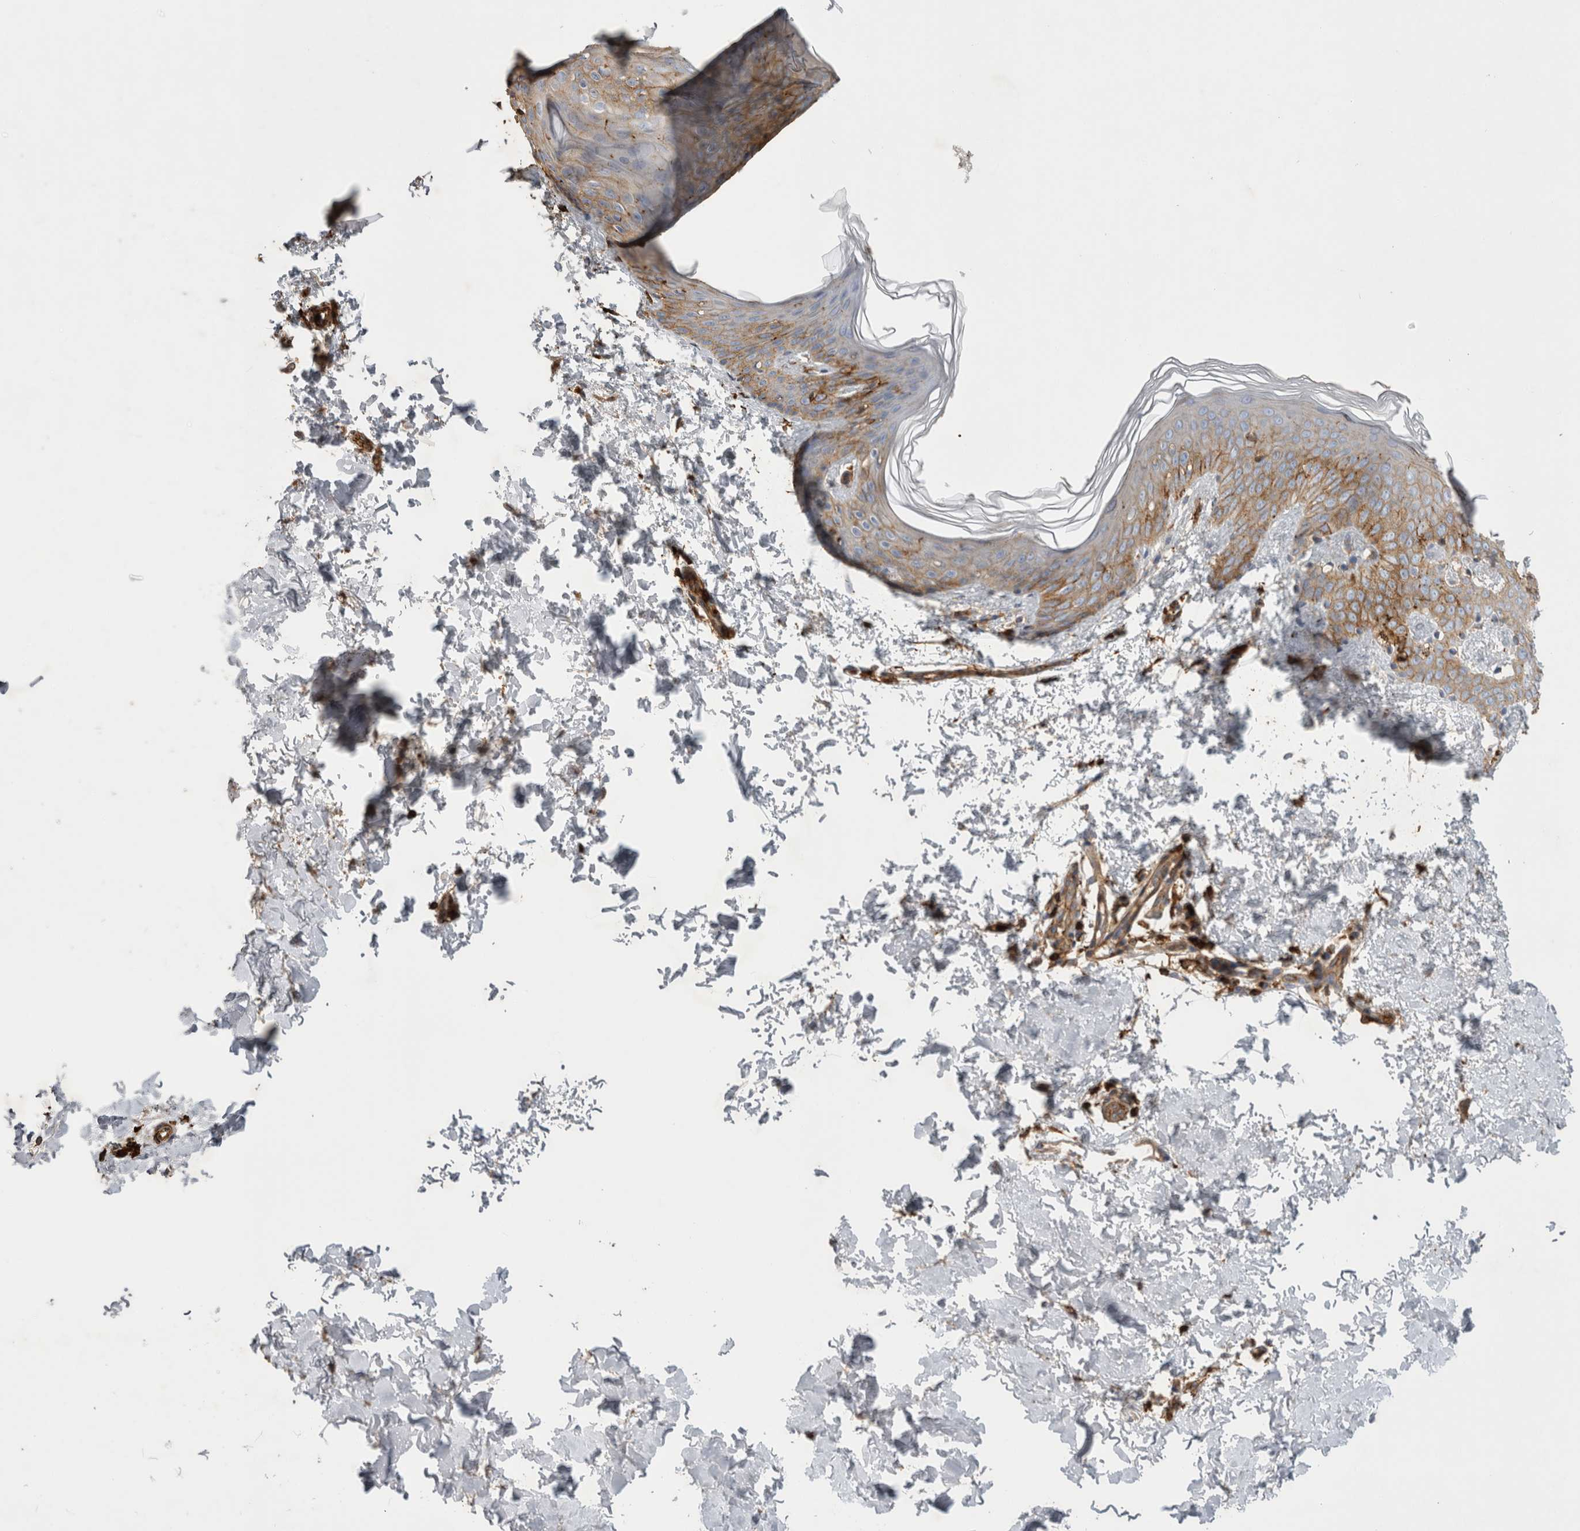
{"staining": {"intensity": "strong", "quantity": "25%-75%", "location": "cytoplasmic/membranous"}, "tissue": "skin", "cell_type": "Fibroblasts", "image_type": "normal", "snomed": [{"axis": "morphology", "description": "Normal tissue, NOS"}, {"axis": "morphology", "description": "Neoplasm, benign, NOS"}, {"axis": "topography", "description": "Skin"}, {"axis": "topography", "description": "Soft tissue"}], "caption": "A micrograph of human skin stained for a protein shows strong cytoplasmic/membranous brown staining in fibroblasts. (DAB = brown stain, brightfield microscopy at high magnification).", "gene": "GPER1", "patient": {"sex": "male", "age": 26}}